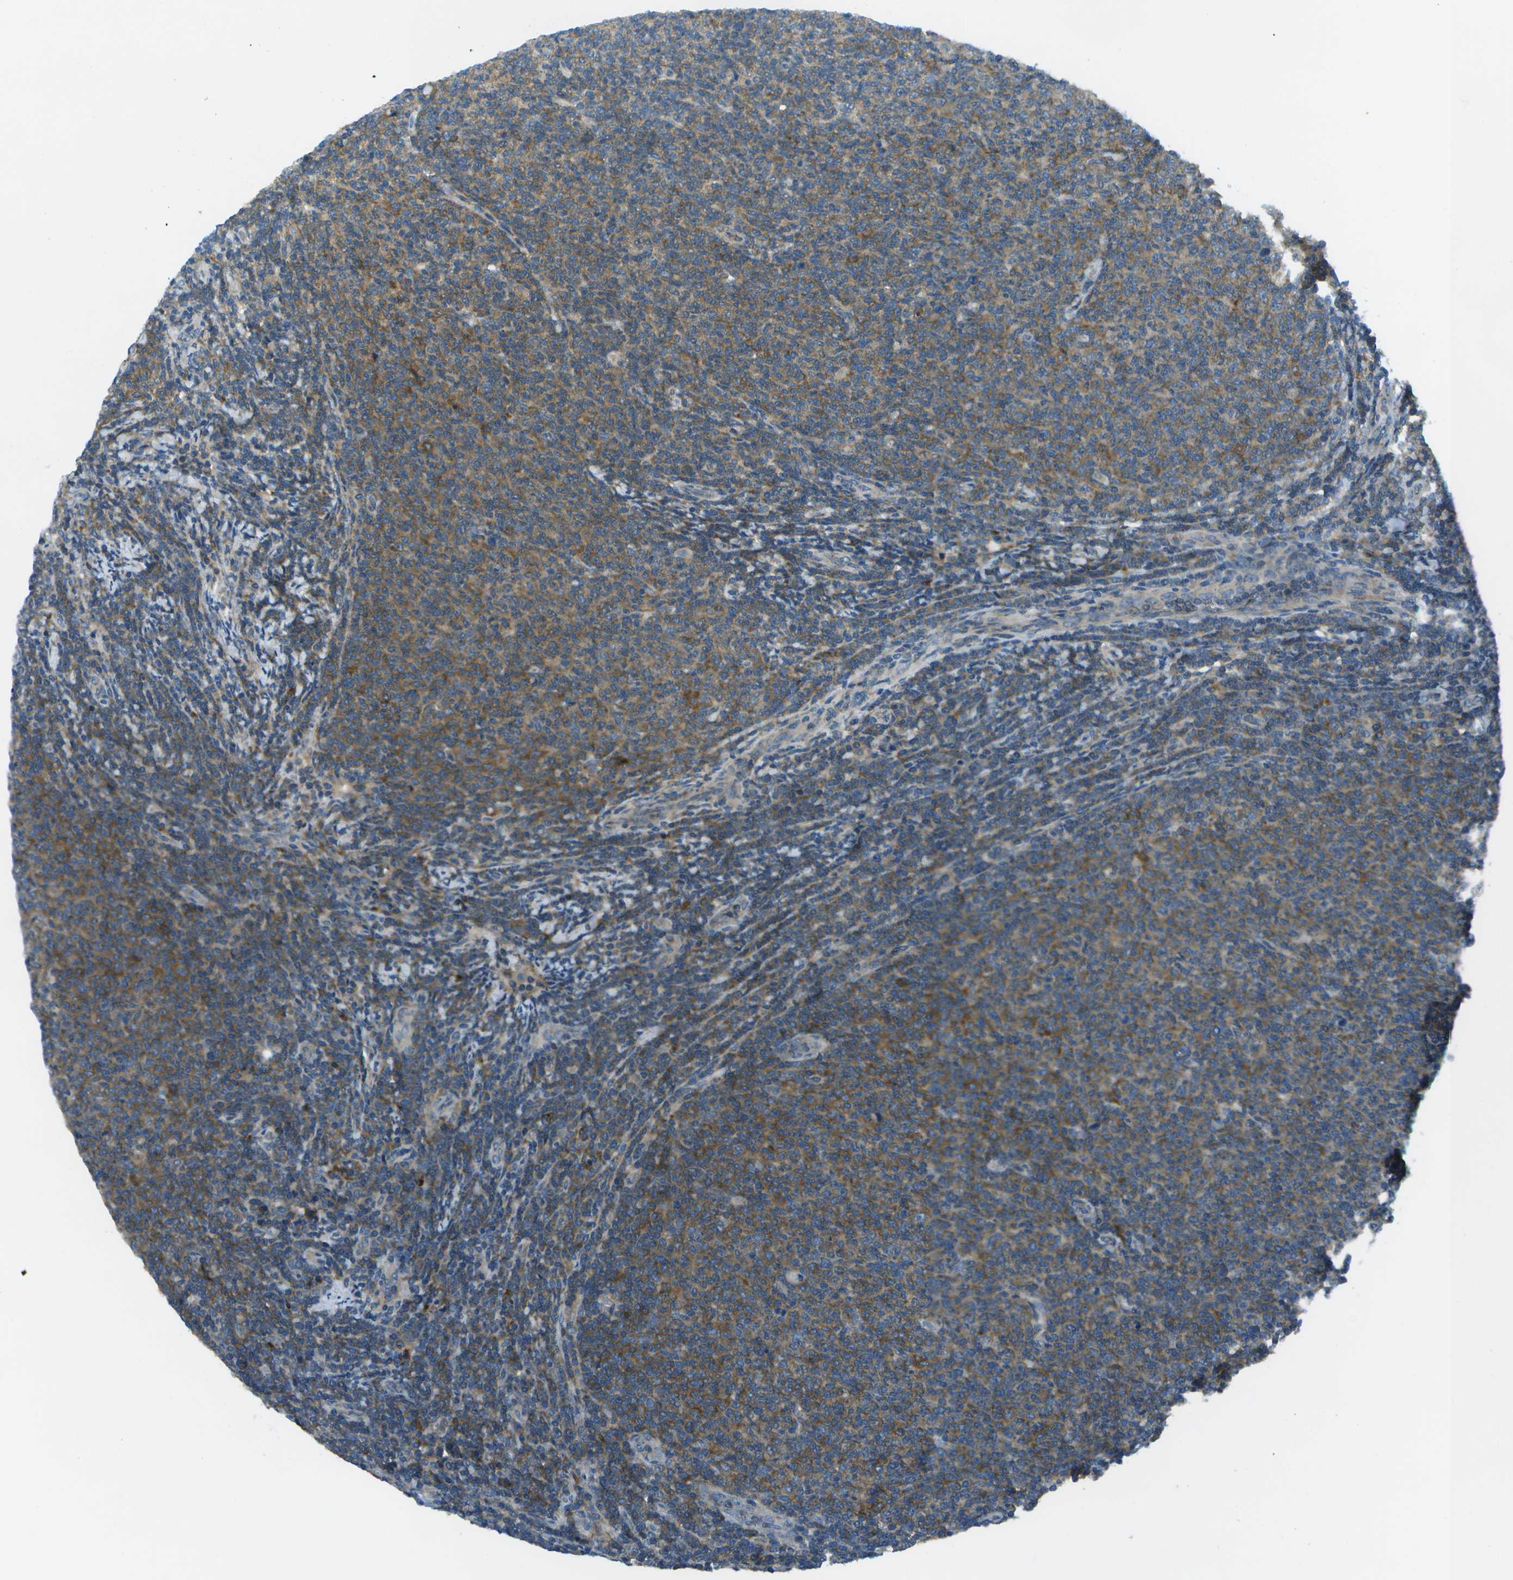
{"staining": {"intensity": "moderate", "quantity": ">75%", "location": "cytoplasmic/membranous"}, "tissue": "lymphoma", "cell_type": "Tumor cells", "image_type": "cancer", "snomed": [{"axis": "morphology", "description": "Malignant lymphoma, non-Hodgkin's type, Low grade"}, {"axis": "topography", "description": "Lymph node"}], "caption": "DAB (3,3'-diaminobenzidine) immunohistochemical staining of human lymphoma demonstrates moderate cytoplasmic/membranous protein positivity in approximately >75% of tumor cells.", "gene": "CTIF", "patient": {"sex": "male", "age": 66}}